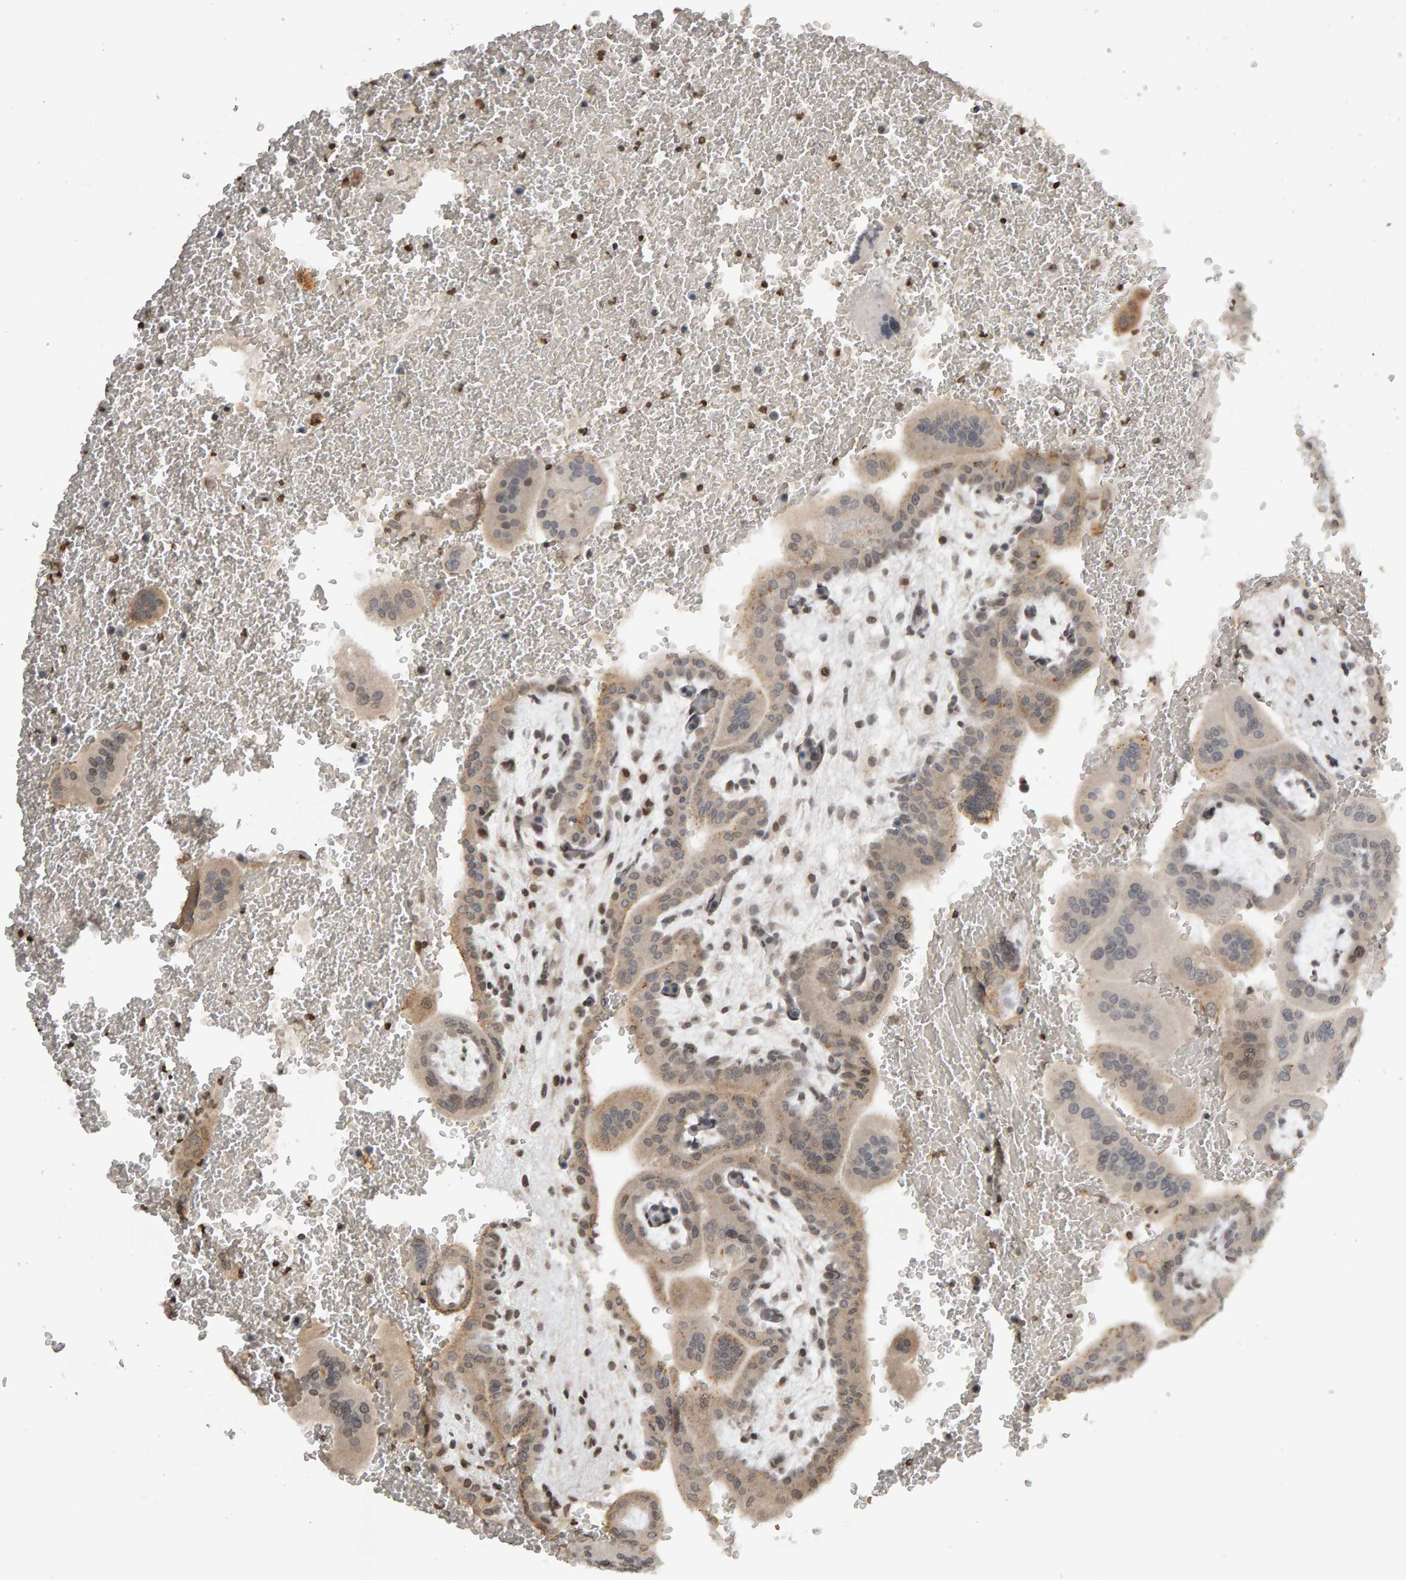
{"staining": {"intensity": "weak", "quantity": ">75%", "location": "cytoplasmic/membranous,nuclear"}, "tissue": "placenta", "cell_type": "Decidual cells", "image_type": "normal", "snomed": [{"axis": "morphology", "description": "Normal tissue, NOS"}, {"axis": "topography", "description": "Placenta"}], "caption": "Decidual cells exhibit weak cytoplasmic/membranous,nuclear expression in about >75% of cells in benign placenta.", "gene": "TRAM1", "patient": {"sex": "female", "age": 35}}